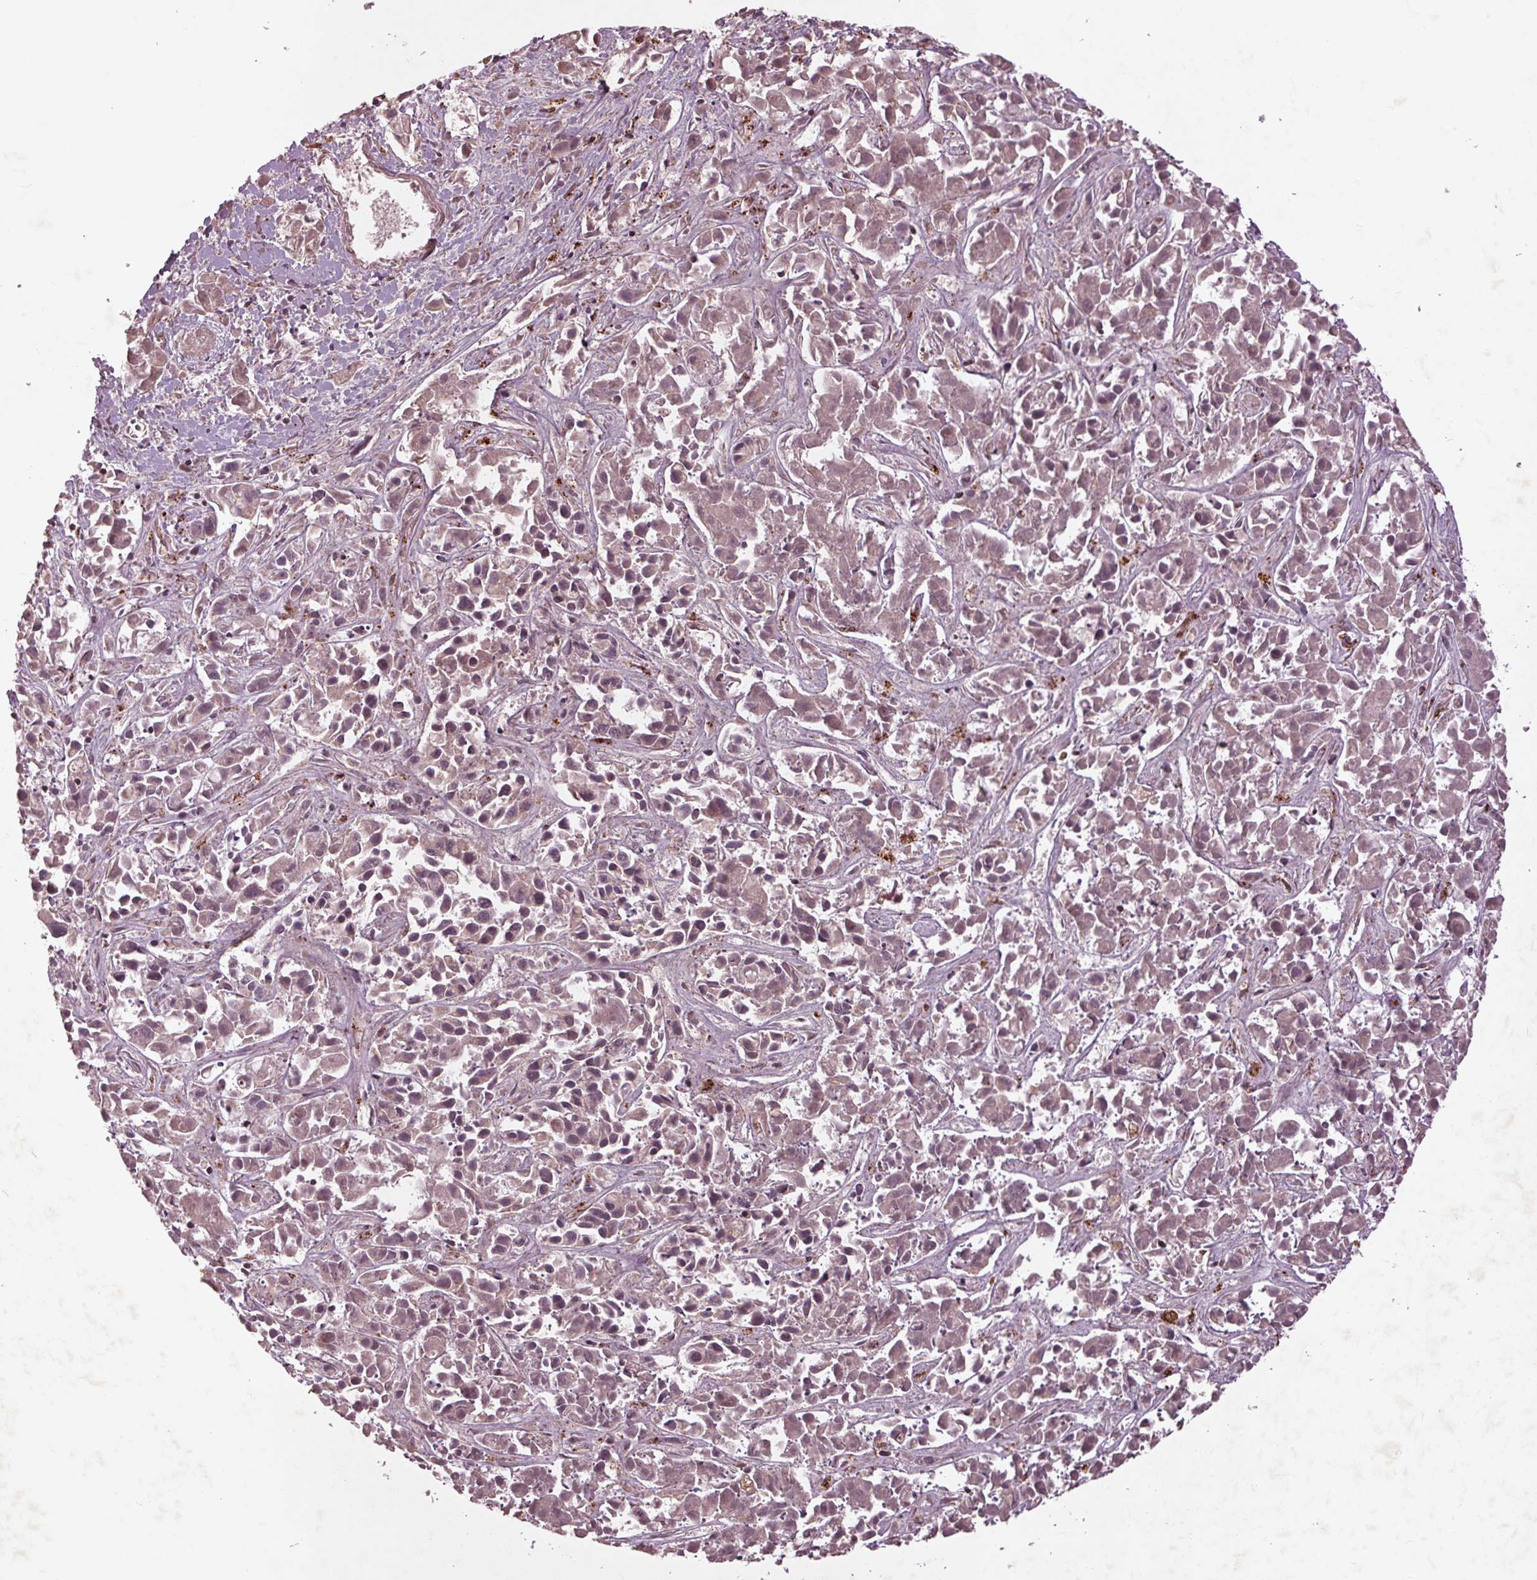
{"staining": {"intensity": "negative", "quantity": "none", "location": "none"}, "tissue": "liver cancer", "cell_type": "Tumor cells", "image_type": "cancer", "snomed": [{"axis": "morphology", "description": "Cholangiocarcinoma"}, {"axis": "topography", "description": "Liver"}], "caption": "There is no significant positivity in tumor cells of liver cancer (cholangiocarcinoma). The staining is performed using DAB (3,3'-diaminobenzidine) brown chromogen with nuclei counter-stained in using hematoxylin.", "gene": "CDKL4", "patient": {"sex": "female", "age": 81}}